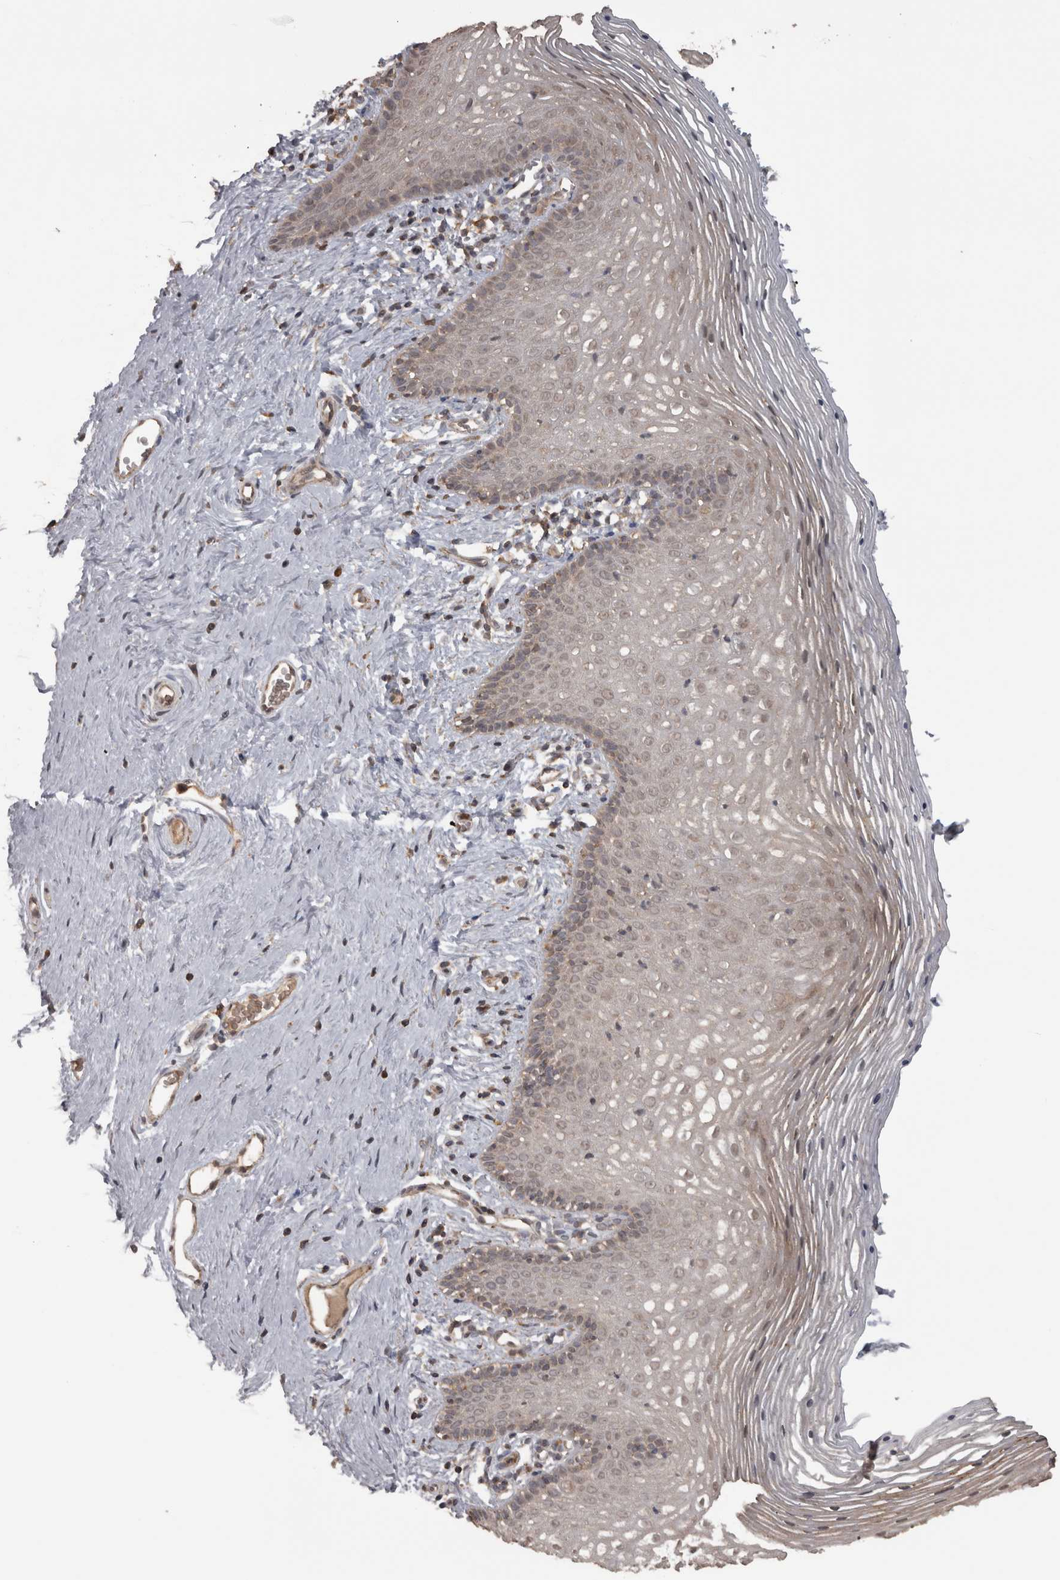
{"staining": {"intensity": "weak", "quantity": ">75%", "location": "cytoplasmic/membranous,nuclear"}, "tissue": "vagina", "cell_type": "Squamous epithelial cells", "image_type": "normal", "snomed": [{"axis": "morphology", "description": "Normal tissue, NOS"}, {"axis": "topography", "description": "Vagina"}], "caption": "Vagina stained with a brown dye shows weak cytoplasmic/membranous,nuclear positive positivity in about >75% of squamous epithelial cells.", "gene": "MICU3", "patient": {"sex": "female", "age": 32}}